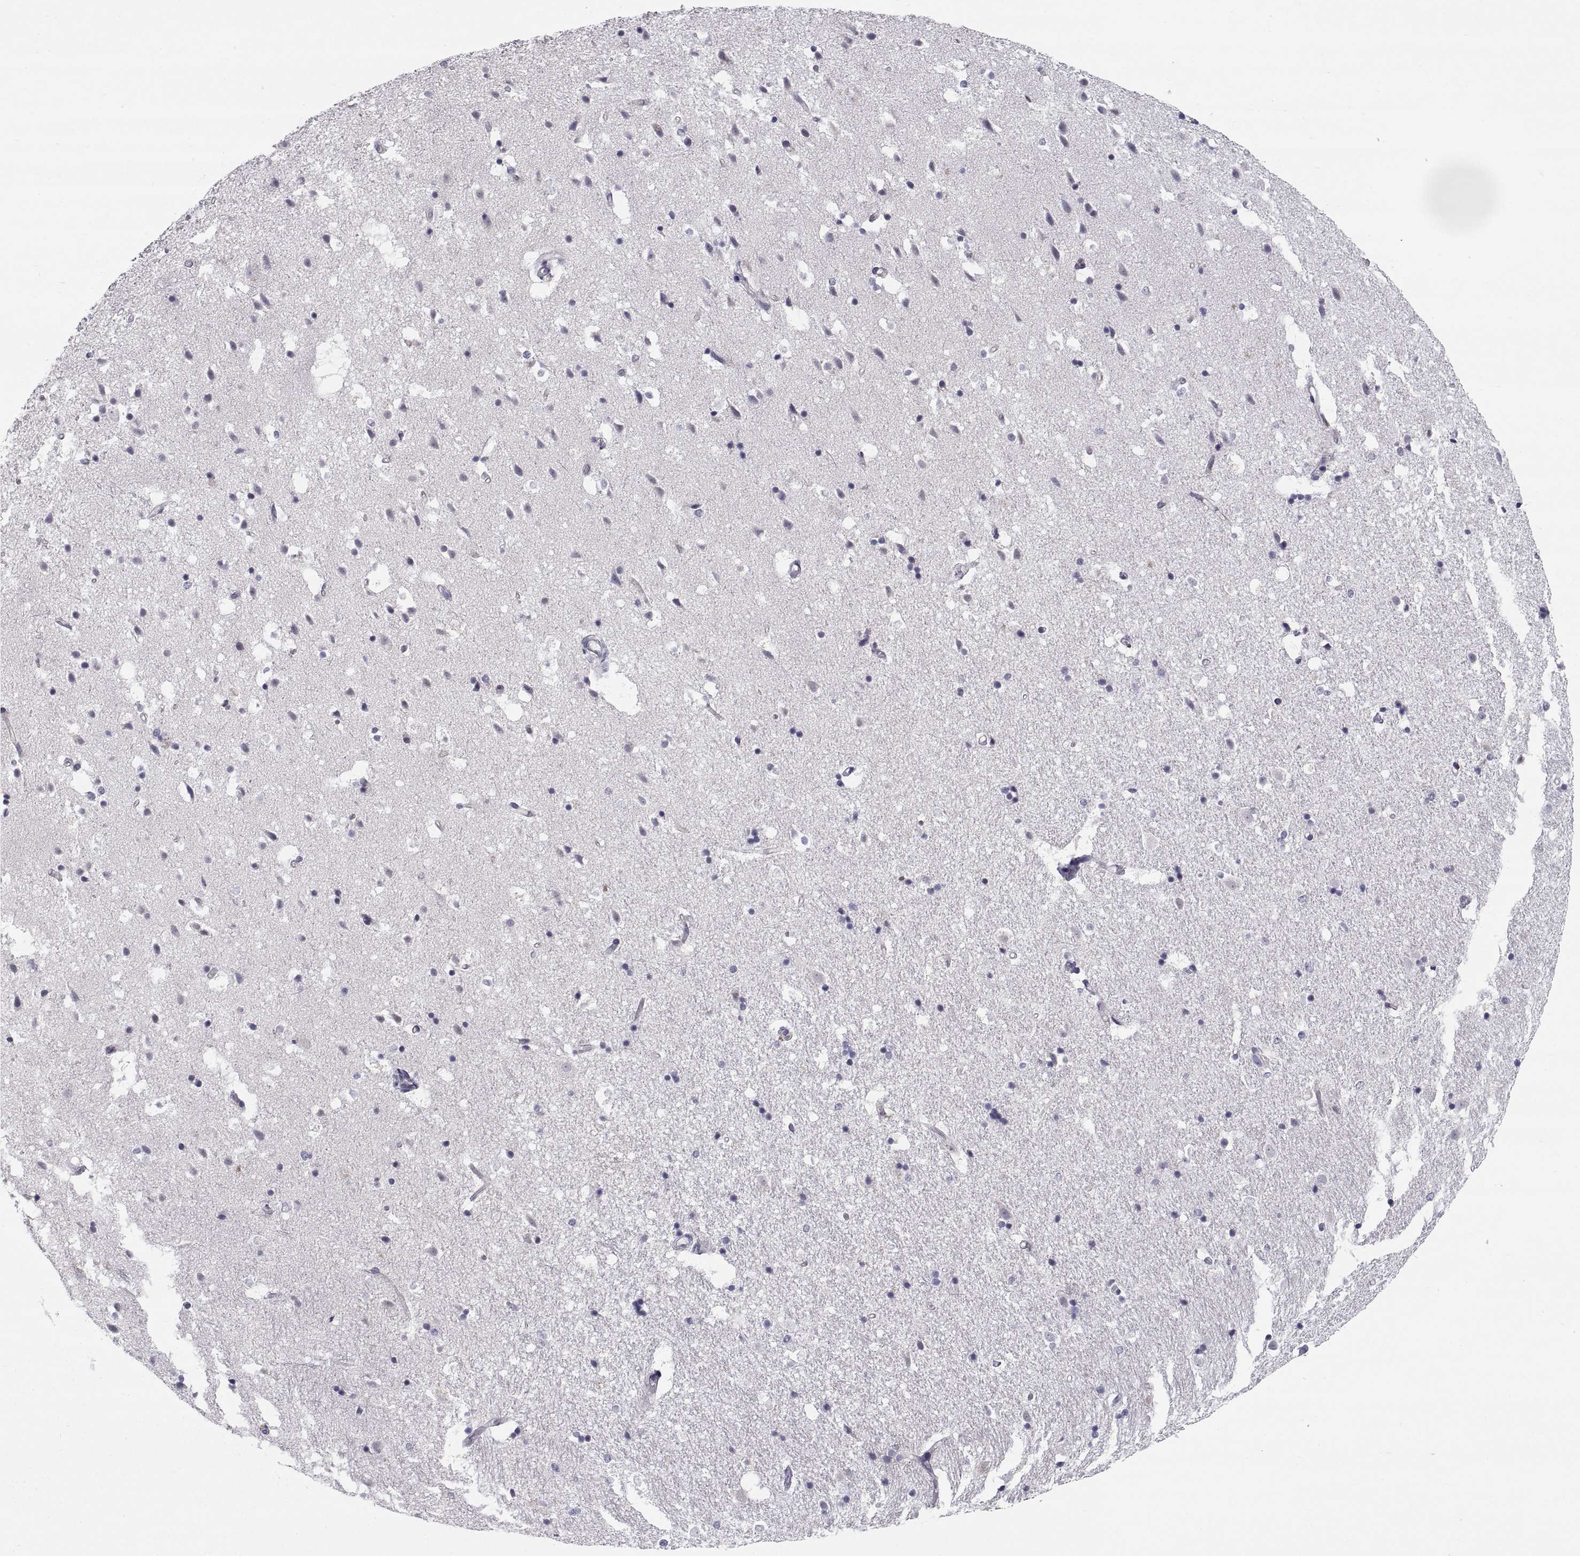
{"staining": {"intensity": "negative", "quantity": "none", "location": "none"}, "tissue": "hippocampus", "cell_type": "Glial cells", "image_type": "normal", "snomed": [{"axis": "morphology", "description": "Normal tissue, NOS"}, {"axis": "topography", "description": "Hippocampus"}], "caption": "IHC image of benign hippocampus: human hippocampus stained with DAB reveals no significant protein staining in glial cells.", "gene": "PKP1", "patient": {"sex": "male", "age": 49}}